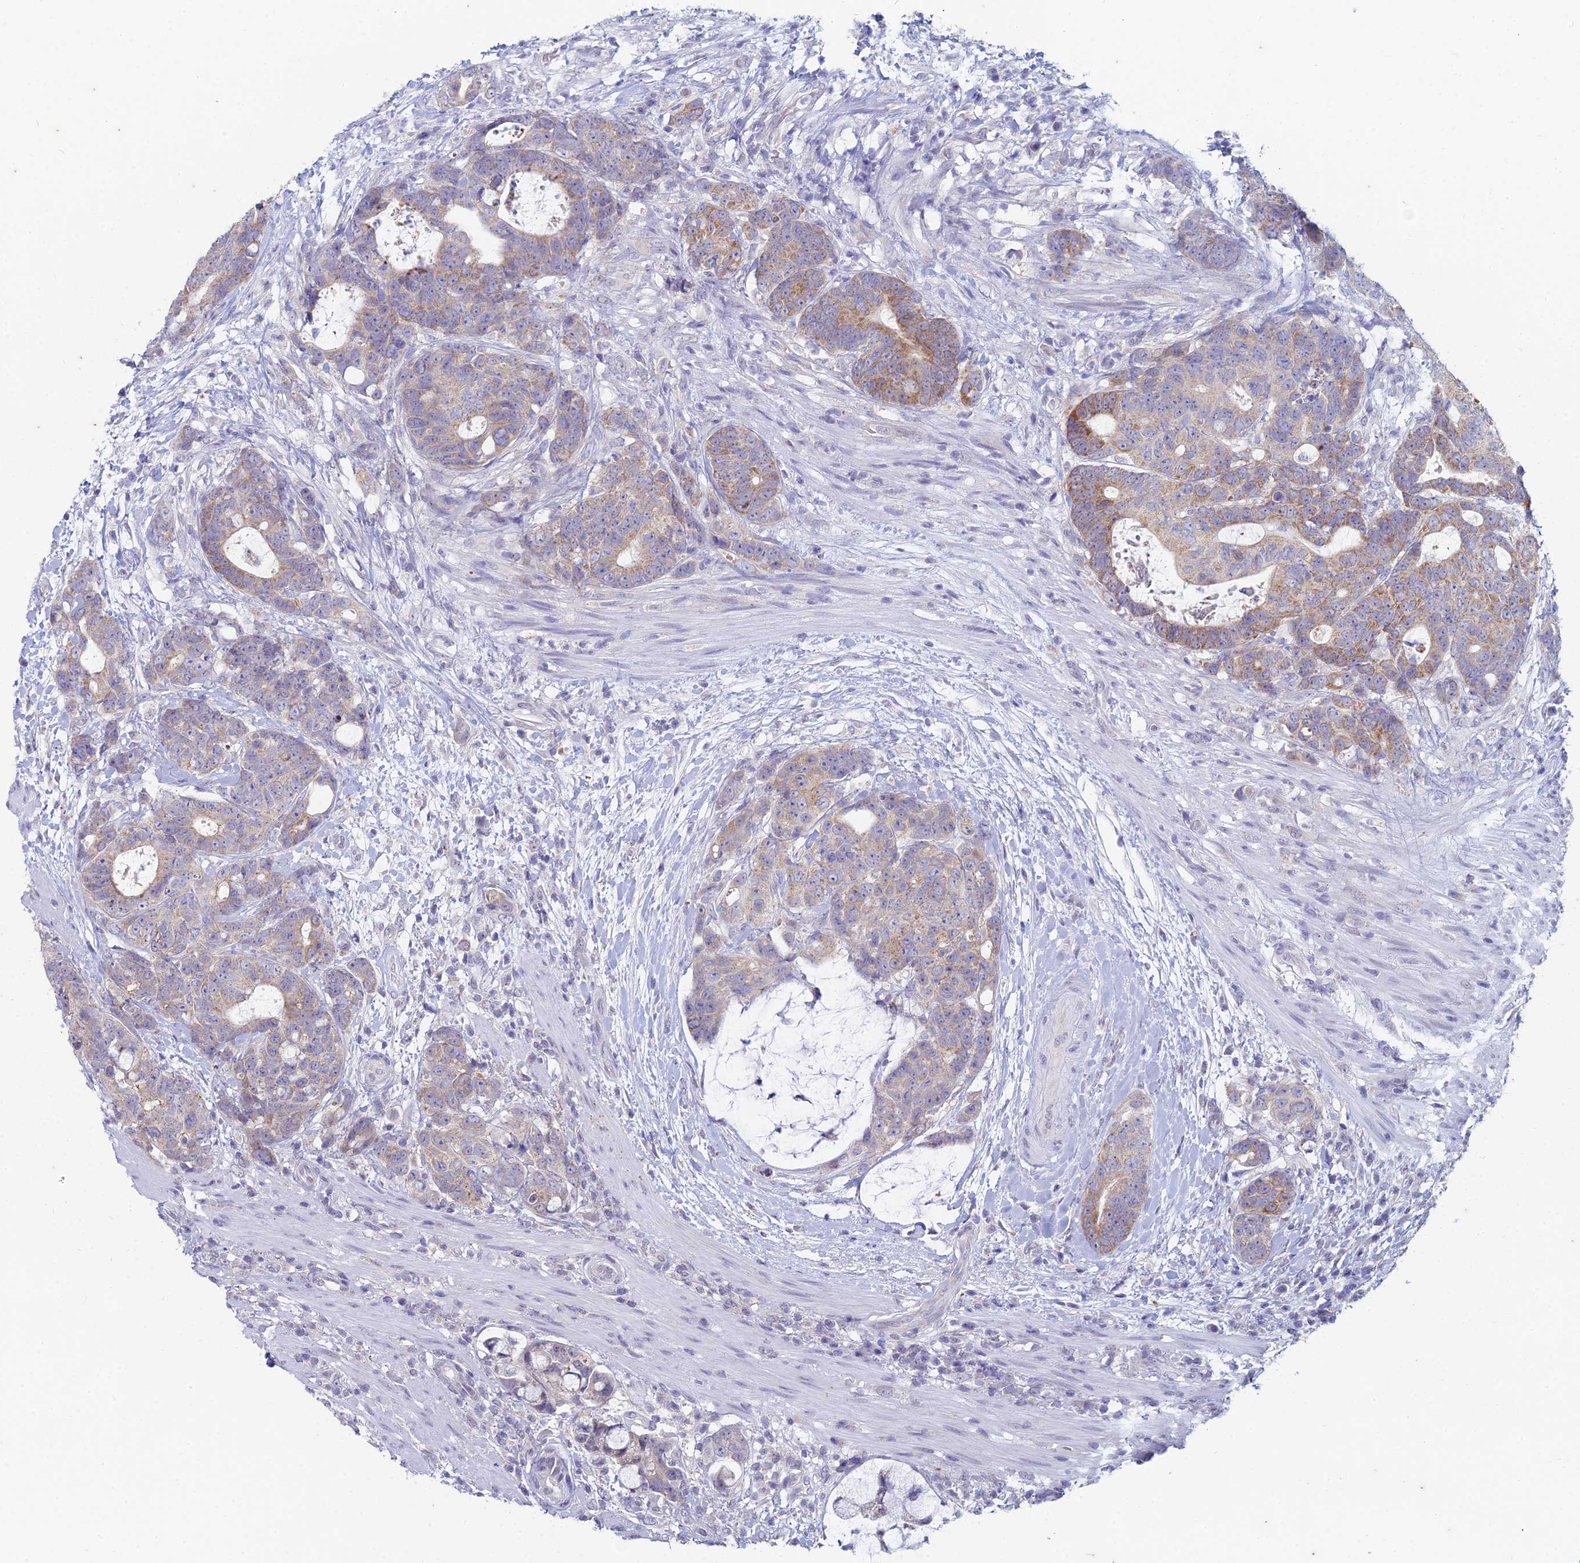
{"staining": {"intensity": "moderate", "quantity": "25%-75%", "location": "cytoplasmic/membranous"}, "tissue": "colorectal cancer", "cell_type": "Tumor cells", "image_type": "cancer", "snomed": [{"axis": "morphology", "description": "Adenocarcinoma, NOS"}, {"axis": "topography", "description": "Colon"}], "caption": "Human colorectal adenocarcinoma stained with a protein marker demonstrates moderate staining in tumor cells.", "gene": "EEF2KMT", "patient": {"sex": "female", "age": 82}}